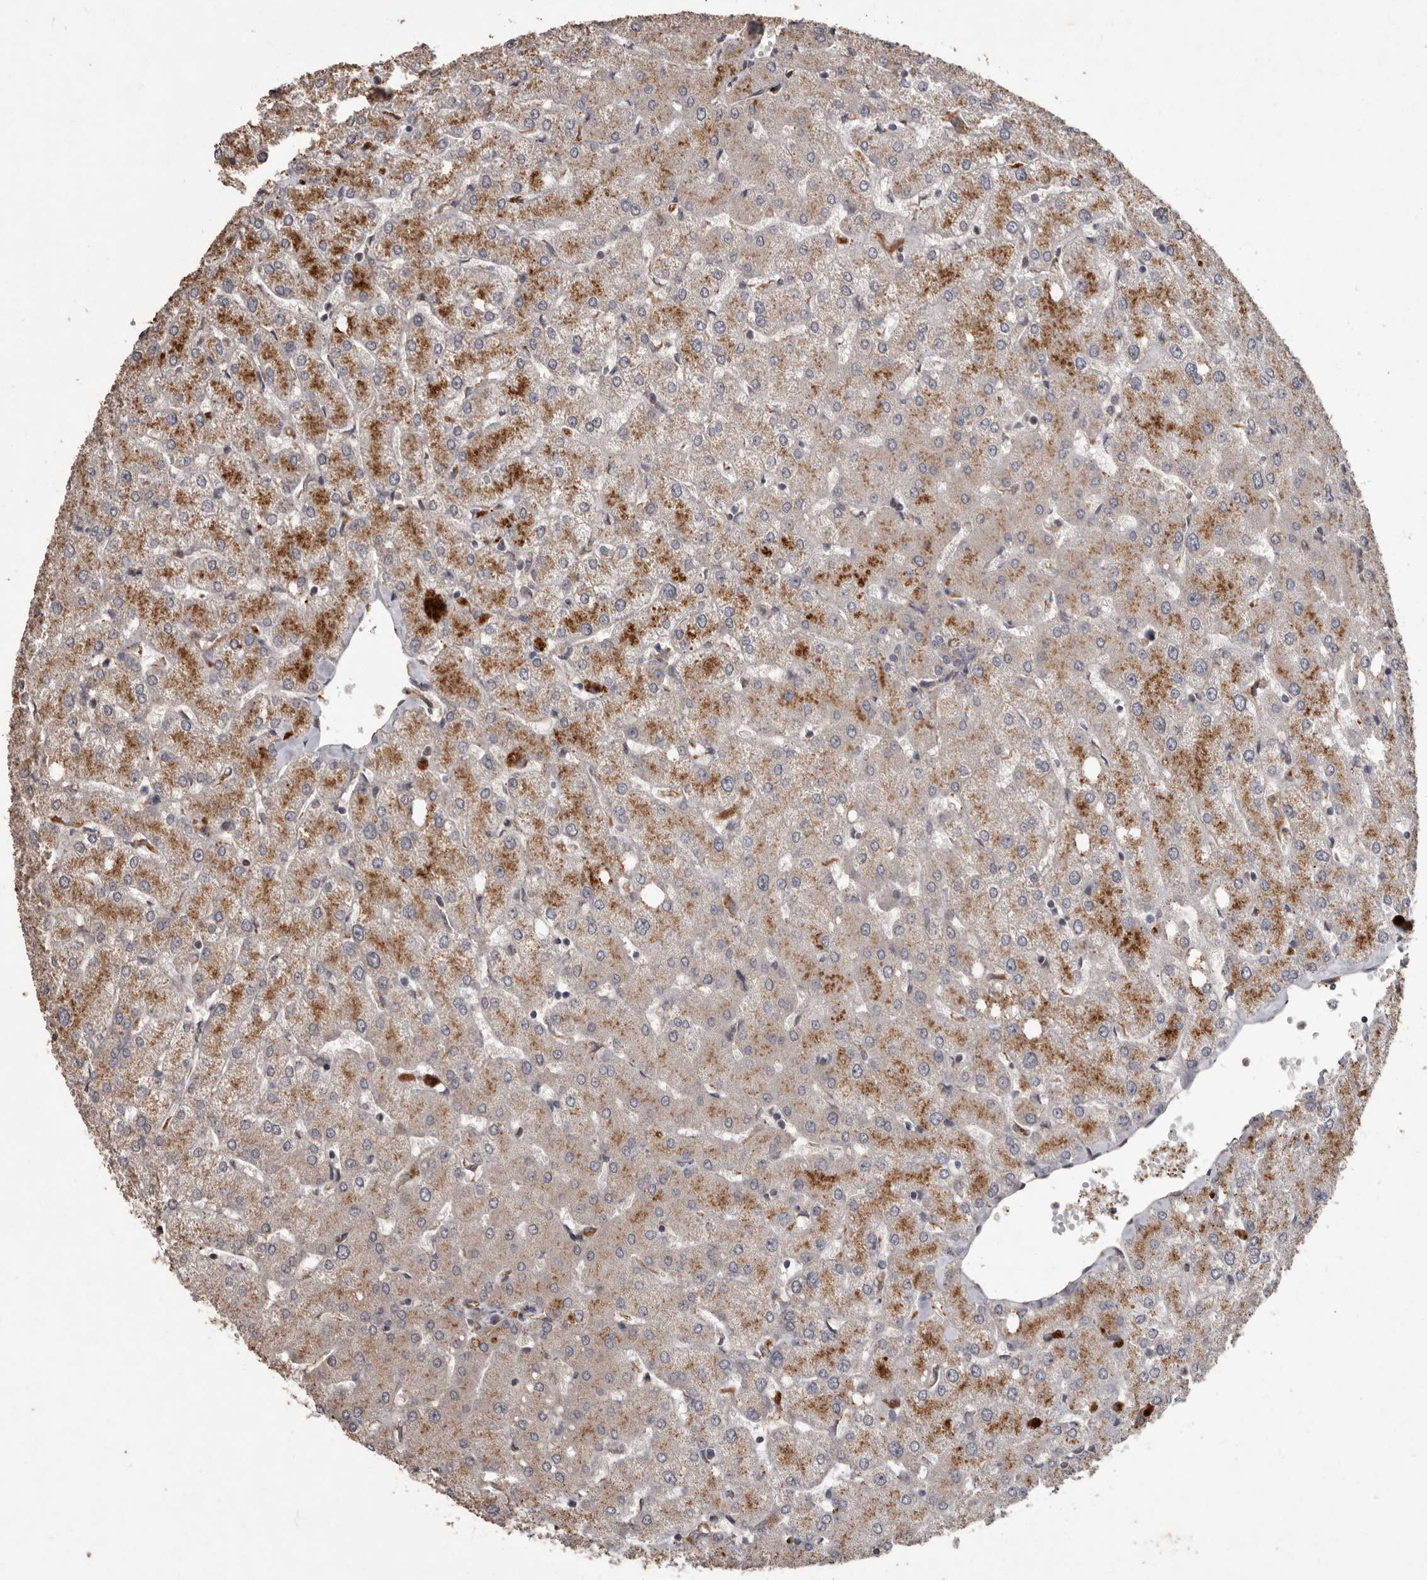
{"staining": {"intensity": "negative", "quantity": "none", "location": "none"}, "tissue": "liver", "cell_type": "Cholangiocytes", "image_type": "normal", "snomed": [{"axis": "morphology", "description": "Normal tissue, NOS"}, {"axis": "topography", "description": "Liver"}], "caption": "Cholangiocytes show no significant protein staining in unremarkable liver. (DAB IHC with hematoxylin counter stain).", "gene": "BRAT1", "patient": {"sex": "female", "age": 54}}